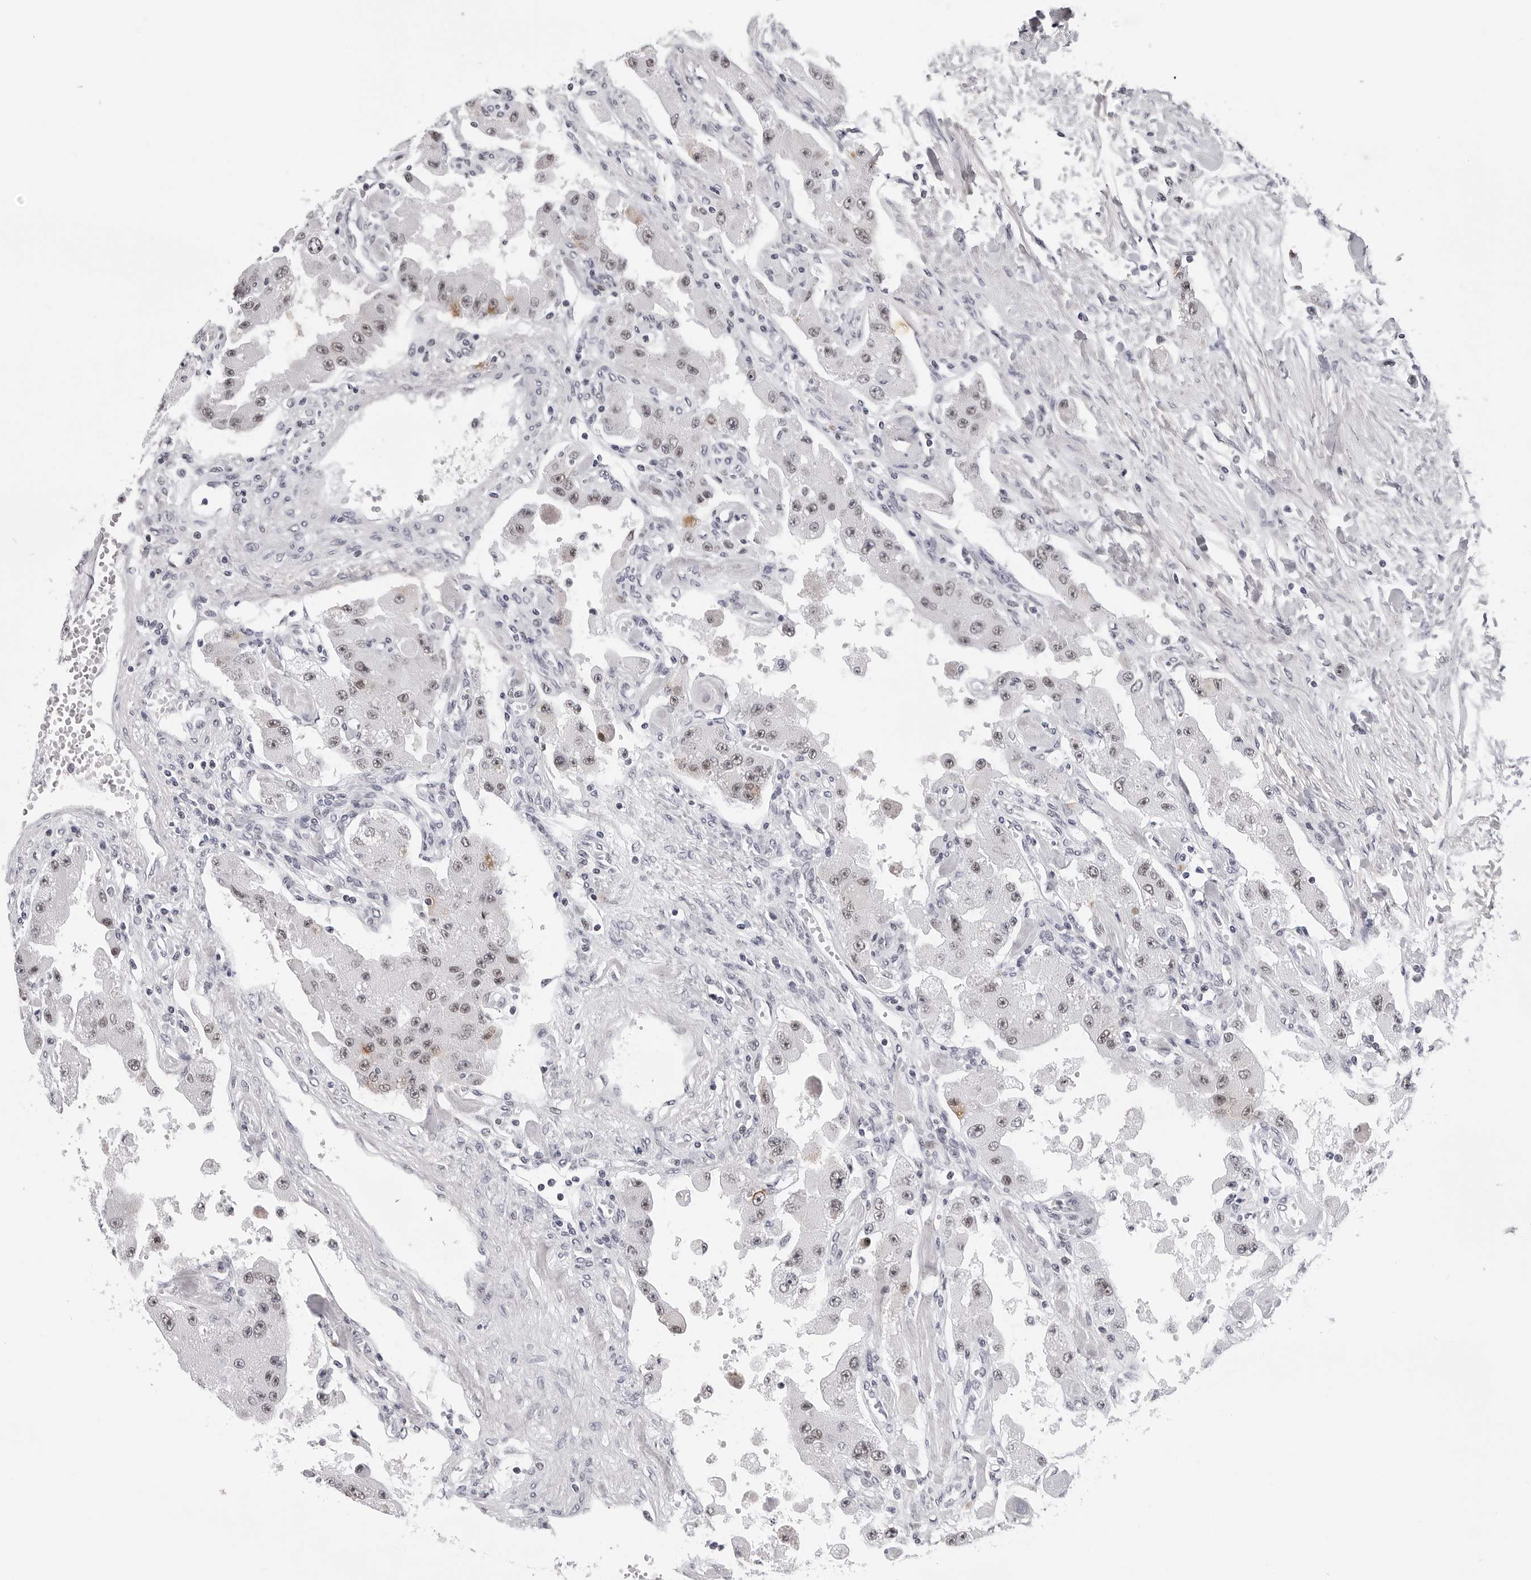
{"staining": {"intensity": "weak", "quantity": ">75%", "location": "nuclear"}, "tissue": "carcinoid", "cell_type": "Tumor cells", "image_type": "cancer", "snomed": [{"axis": "morphology", "description": "Carcinoid, malignant, NOS"}, {"axis": "topography", "description": "Pancreas"}], "caption": "Carcinoid (malignant) stained with DAB (3,3'-diaminobenzidine) immunohistochemistry (IHC) demonstrates low levels of weak nuclear staining in approximately >75% of tumor cells. (Stains: DAB (3,3'-diaminobenzidine) in brown, nuclei in blue, Microscopy: brightfield microscopy at high magnification).", "gene": "SF3B4", "patient": {"sex": "male", "age": 41}}